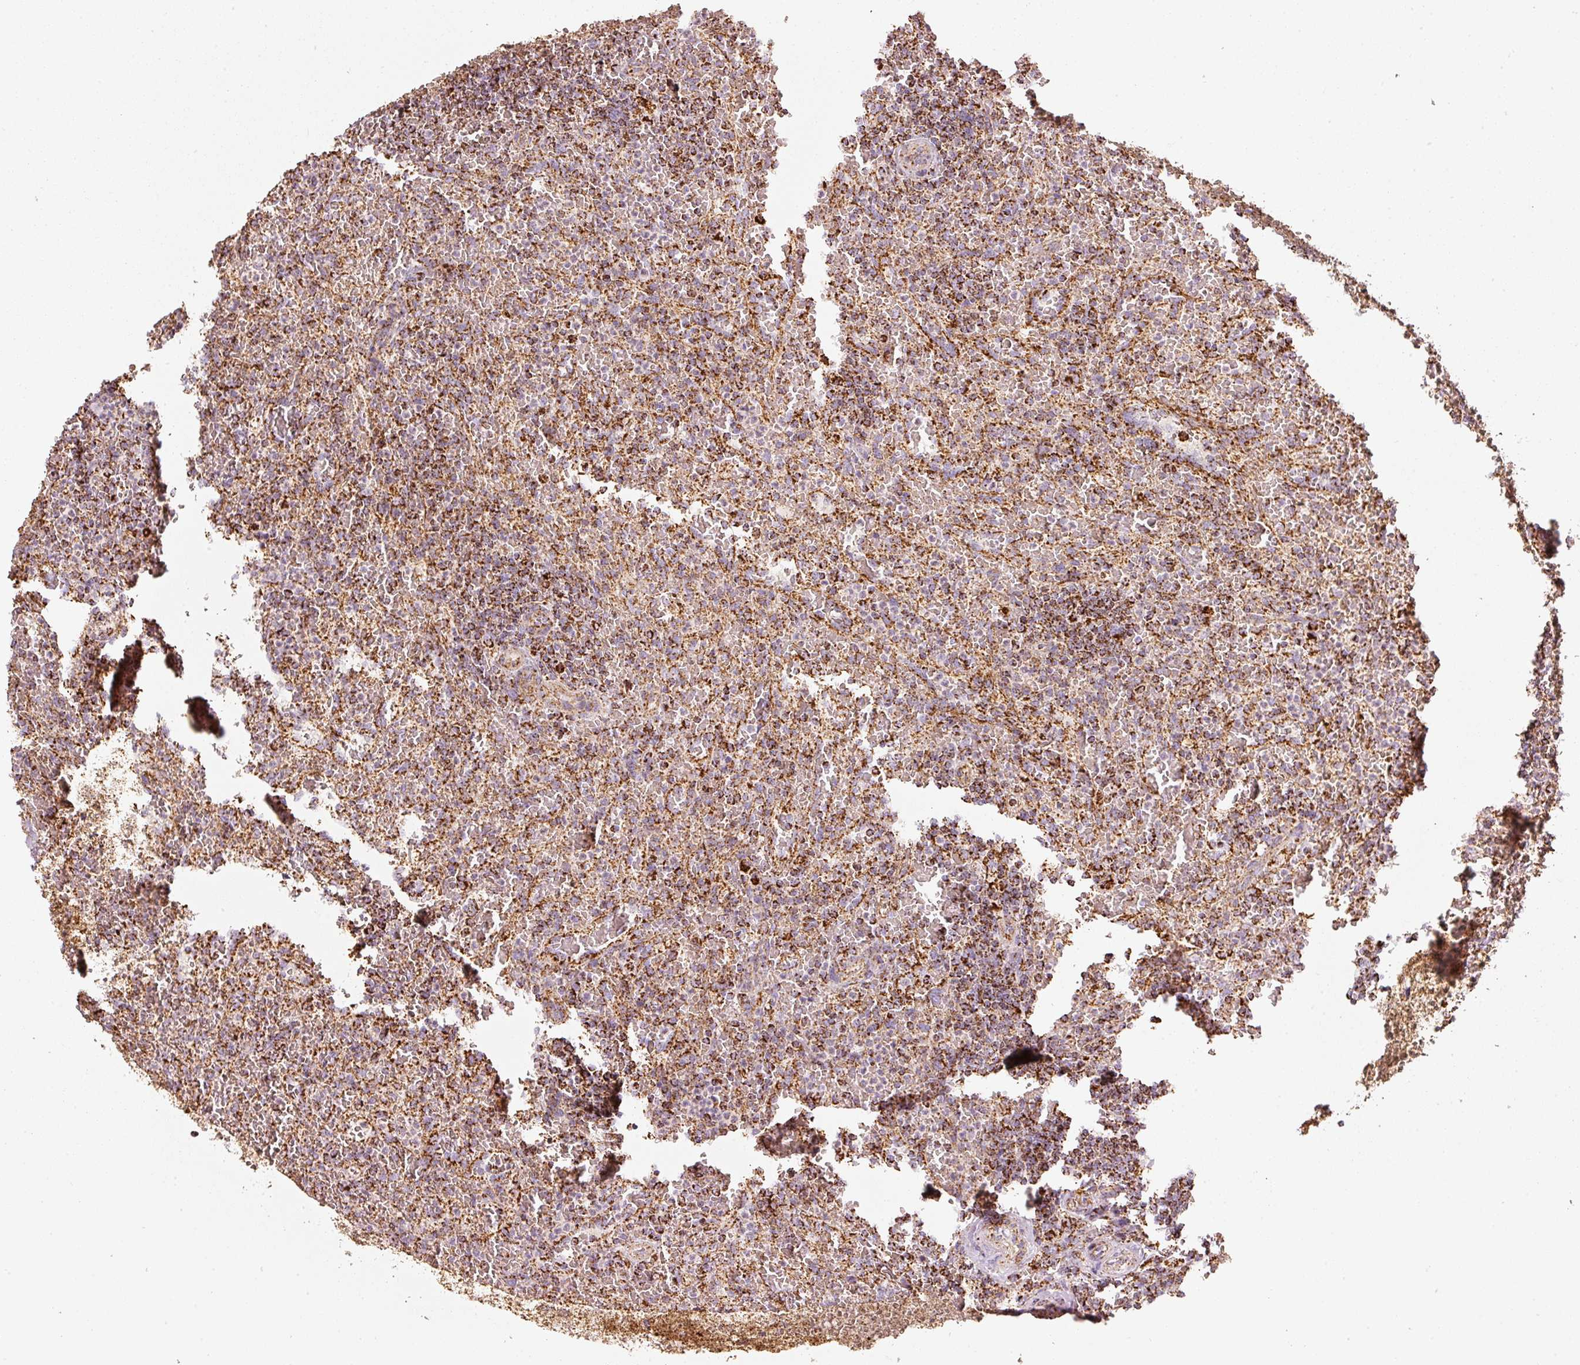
{"staining": {"intensity": "moderate", "quantity": ">75%", "location": "cytoplasmic/membranous"}, "tissue": "lymphoma", "cell_type": "Tumor cells", "image_type": "cancer", "snomed": [{"axis": "morphology", "description": "Malignant lymphoma, non-Hodgkin's type, Low grade"}, {"axis": "topography", "description": "Spleen"}], "caption": "The photomicrograph displays a brown stain indicating the presence of a protein in the cytoplasmic/membranous of tumor cells in low-grade malignant lymphoma, non-Hodgkin's type.", "gene": "UQCRC1", "patient": {"sex": "female", "age": 64}}